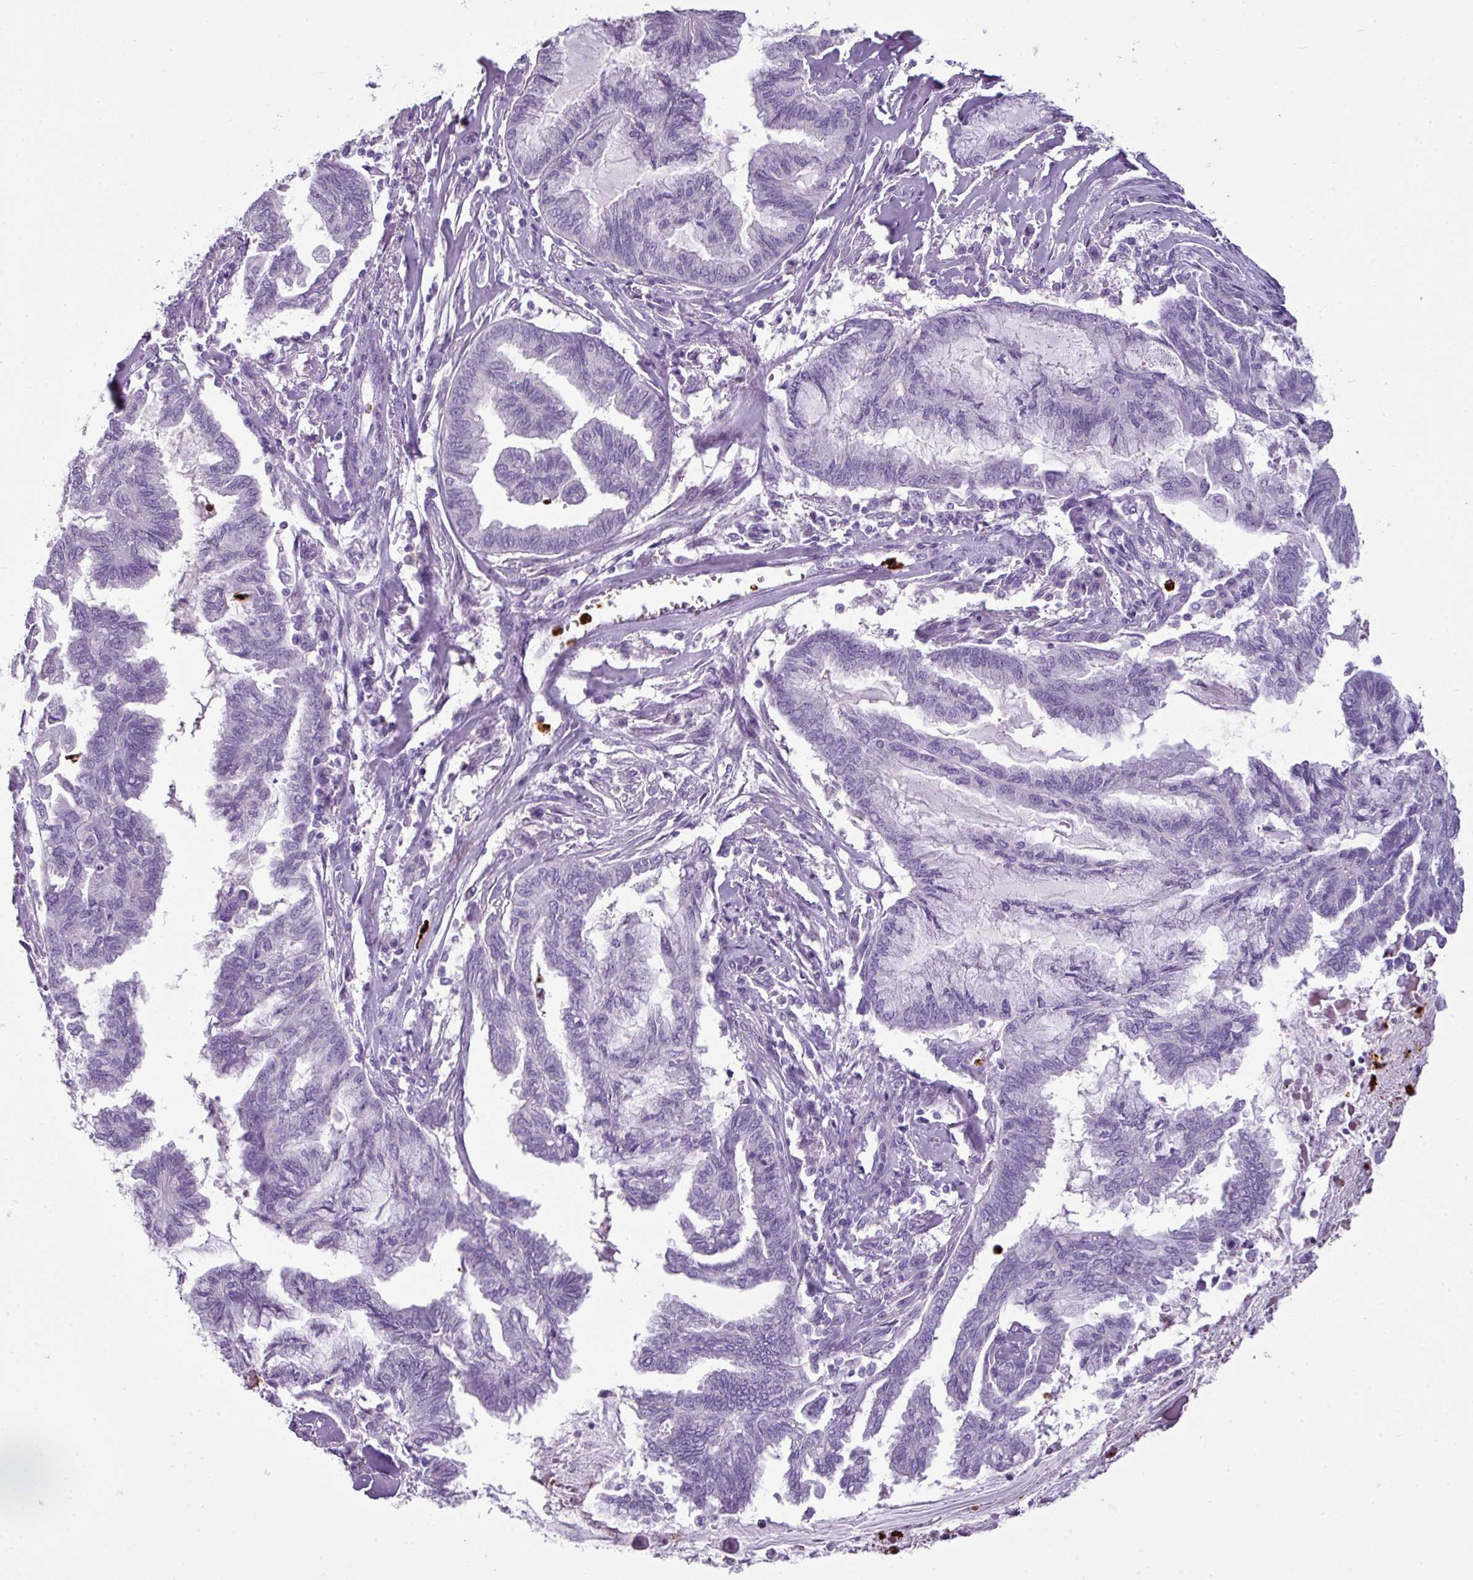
{"staining": {"intensity": "negative", "quantity": "none", "location": "none"}, "tissue": "endometrial cancer", "cell_type": "Tumor cells", "image_type": "cancer", "snomed": [{"axis": "morphology", "description": "Adenocarcinoma, NOS"}, {"axis": "topography", "description": "Endometrium"}], "caption": "Immunohistochemical staining of human endometrial cancer reveals no significant expression in tumor cells. Brightfield microscopy of IHC stained with DAB (3,3'-diaminobenzidine) (brown) and hematoxylin (blue), captured at high magnification.", "gene": "CTSG", "patient": {"sex": "female", "age": 86}}